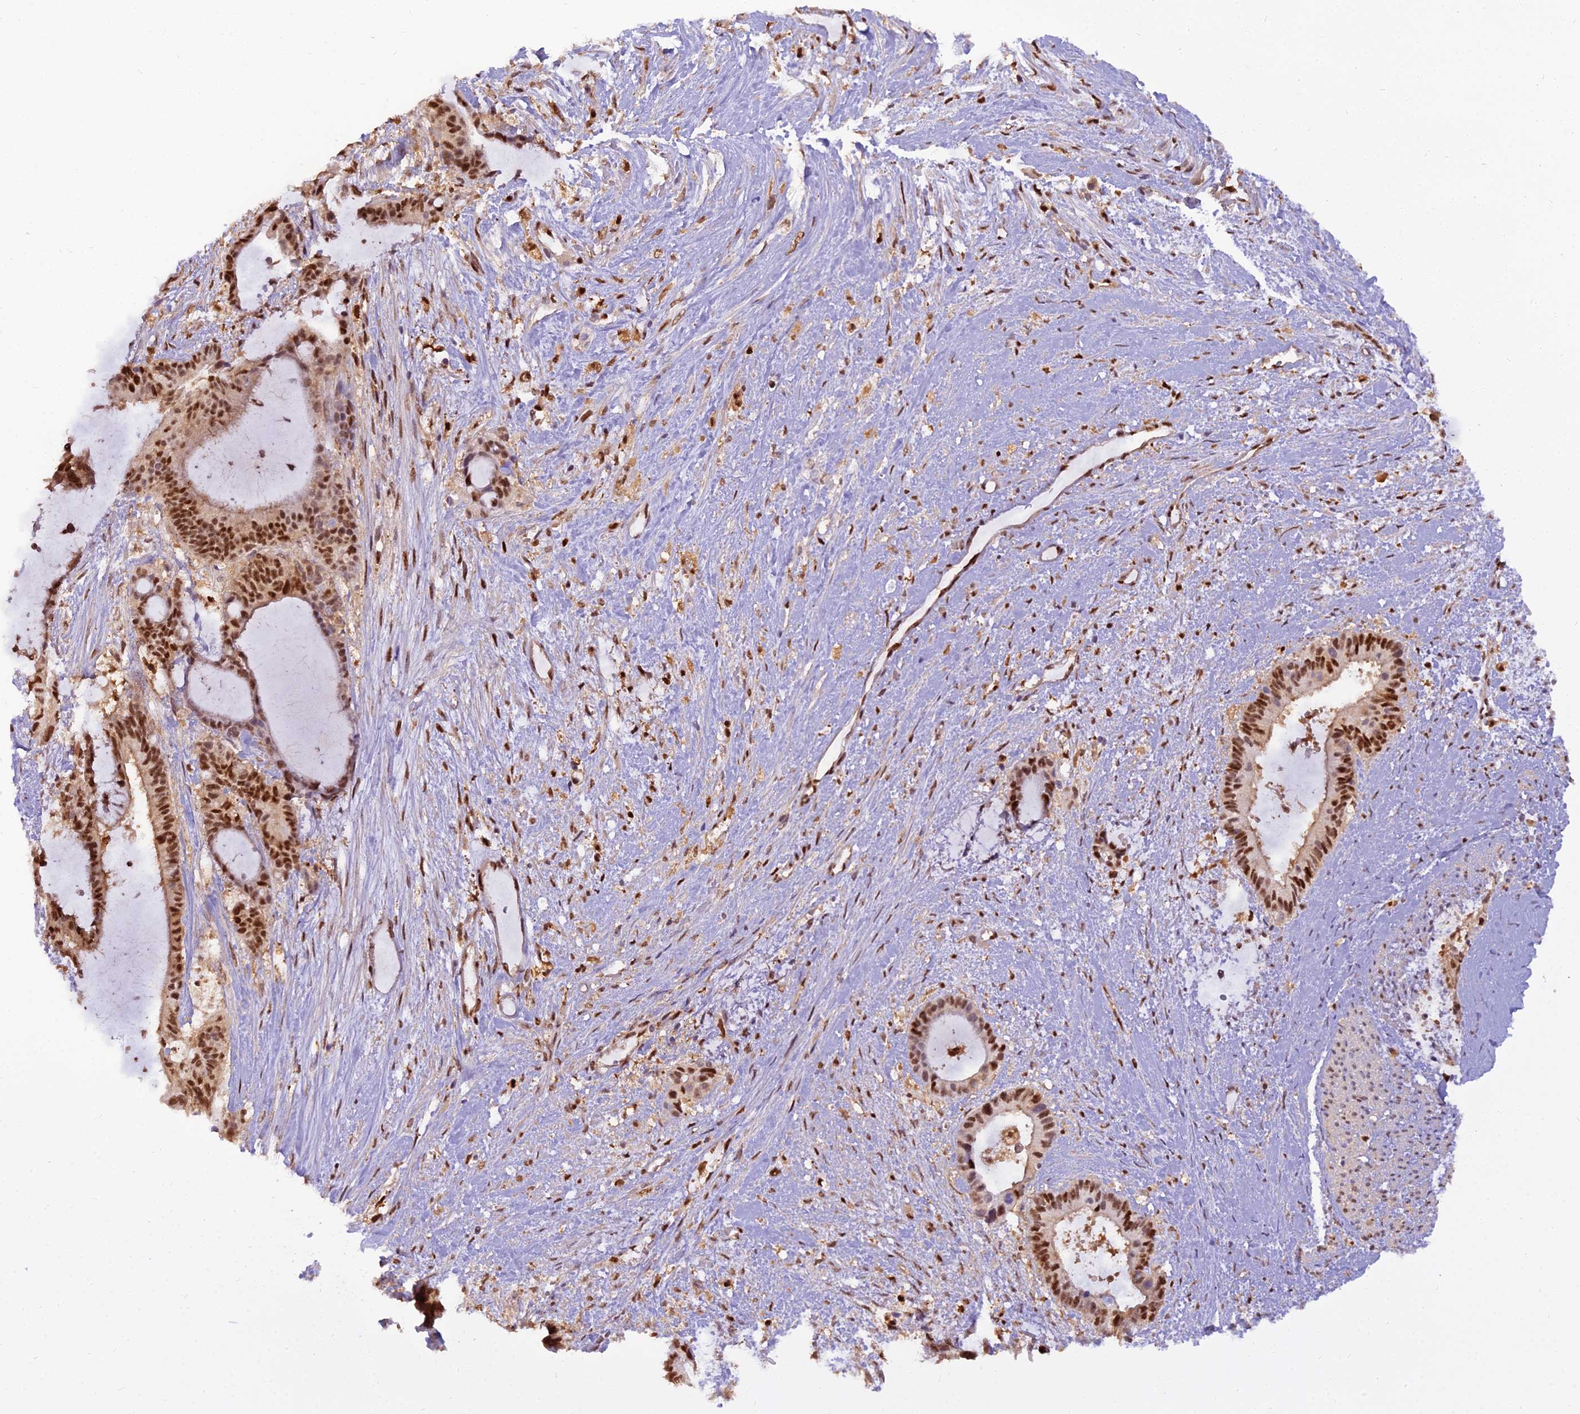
{"staining": {"intensity": "moderate", "quantity": ">75%", "location": "nuclear"}, "tissue": "liver cancer", "cell_type": "Tumor cells", "image_type": "cancer", "snomed": [{"axis": "morphology", "description": "Normal tissue, NOS"}, {"axis": "morphology", "description": "Cholangiocarcinoma"}, {"axis": "topography", "description": "Liver"}, {"axis": "topography", "description": "Peripheral nerve tissue"}], "caption": "DAB immunohistochemical staining of human liver cancer demonstrates moderate nuclear protein staining in about >75% of tumor cells.", "gene": "NPEPL1", "patient": {"sex": "female", "age": 73}}